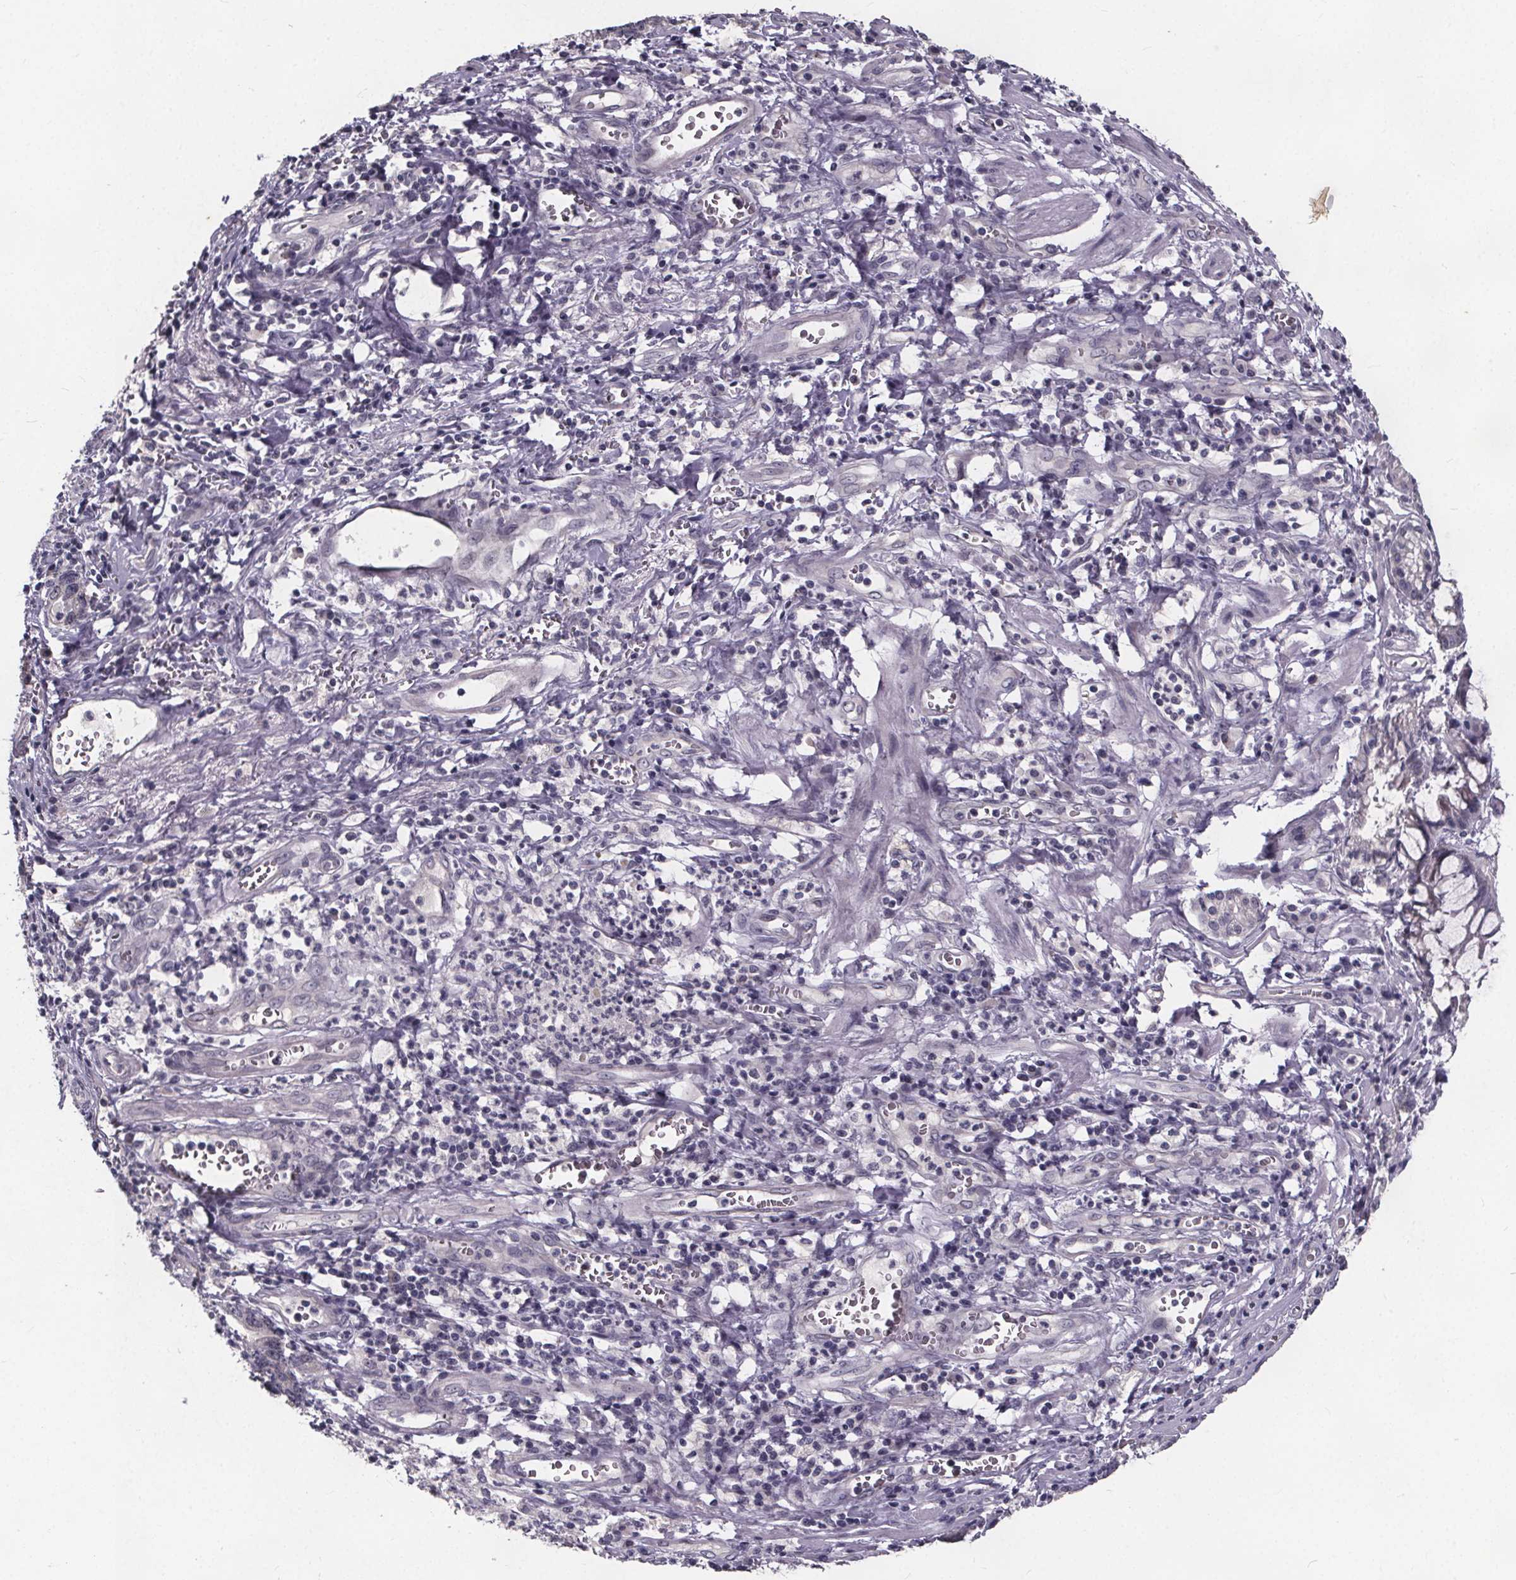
{"staining": {"intensity": "negative", "quantity": "none", "location": "none"}, "tissue": "stomach cancer", "cell_type": "Tumor cells", "image_type": "cancer", "snomed": [{"axis": "morphology", "description": "Normal tissue, NOS"}, {"axis": "morphology", "description": "Adenocarcinoma, NOS"}, {"axis": "topography", "description": "Esophagus"}, {"axis": "topography", "description": "Stomach, upper"}], "caption": "IHC of human stomach cancer (adenocarcinoma) reveals no positivity in tumor cells.", "gene": "FAM181B", "patient": {"sex": "male", "age": 74}}